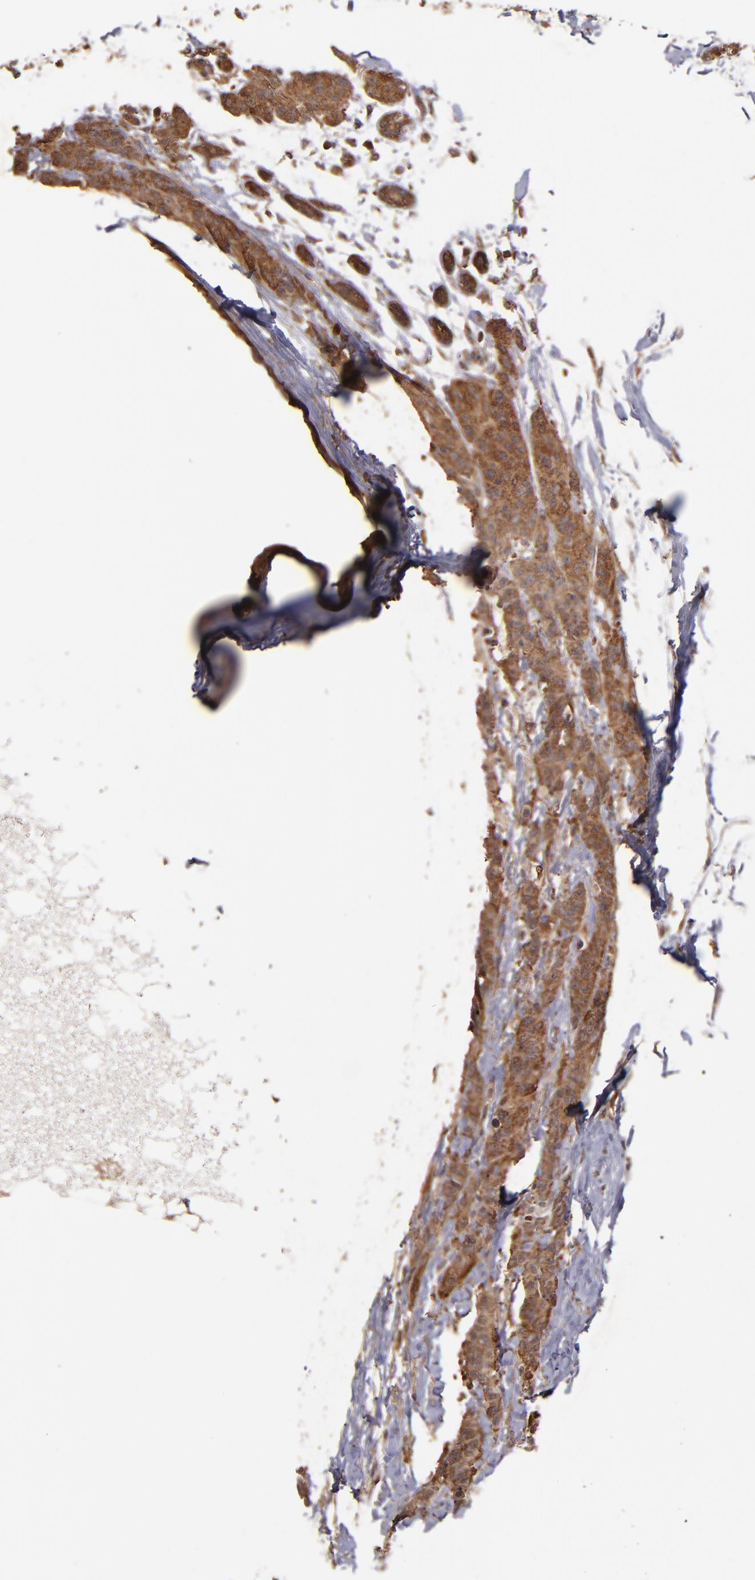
{"staining": {"intensity": "strong", "quantity": ">75%", "location": "cytoplasmic/membranous"}, "tissue": "breast cancer", "cell_type": "Tumor cells", "image_type": "cancer", "snomed": [{"axis": "morphology", "description": "Duct carcinoma"}, {"axis": "topography", "description": "Breast"}], "caption": "Human breast cancer (invasive ductal carcinoma) stained with a brown dye exhibits strong cytoplasmic/membranous positive positivity in about >75% of tumor cells.", "gene": "TXNDC16", "patient": {"sex": "female", "age": 40}}